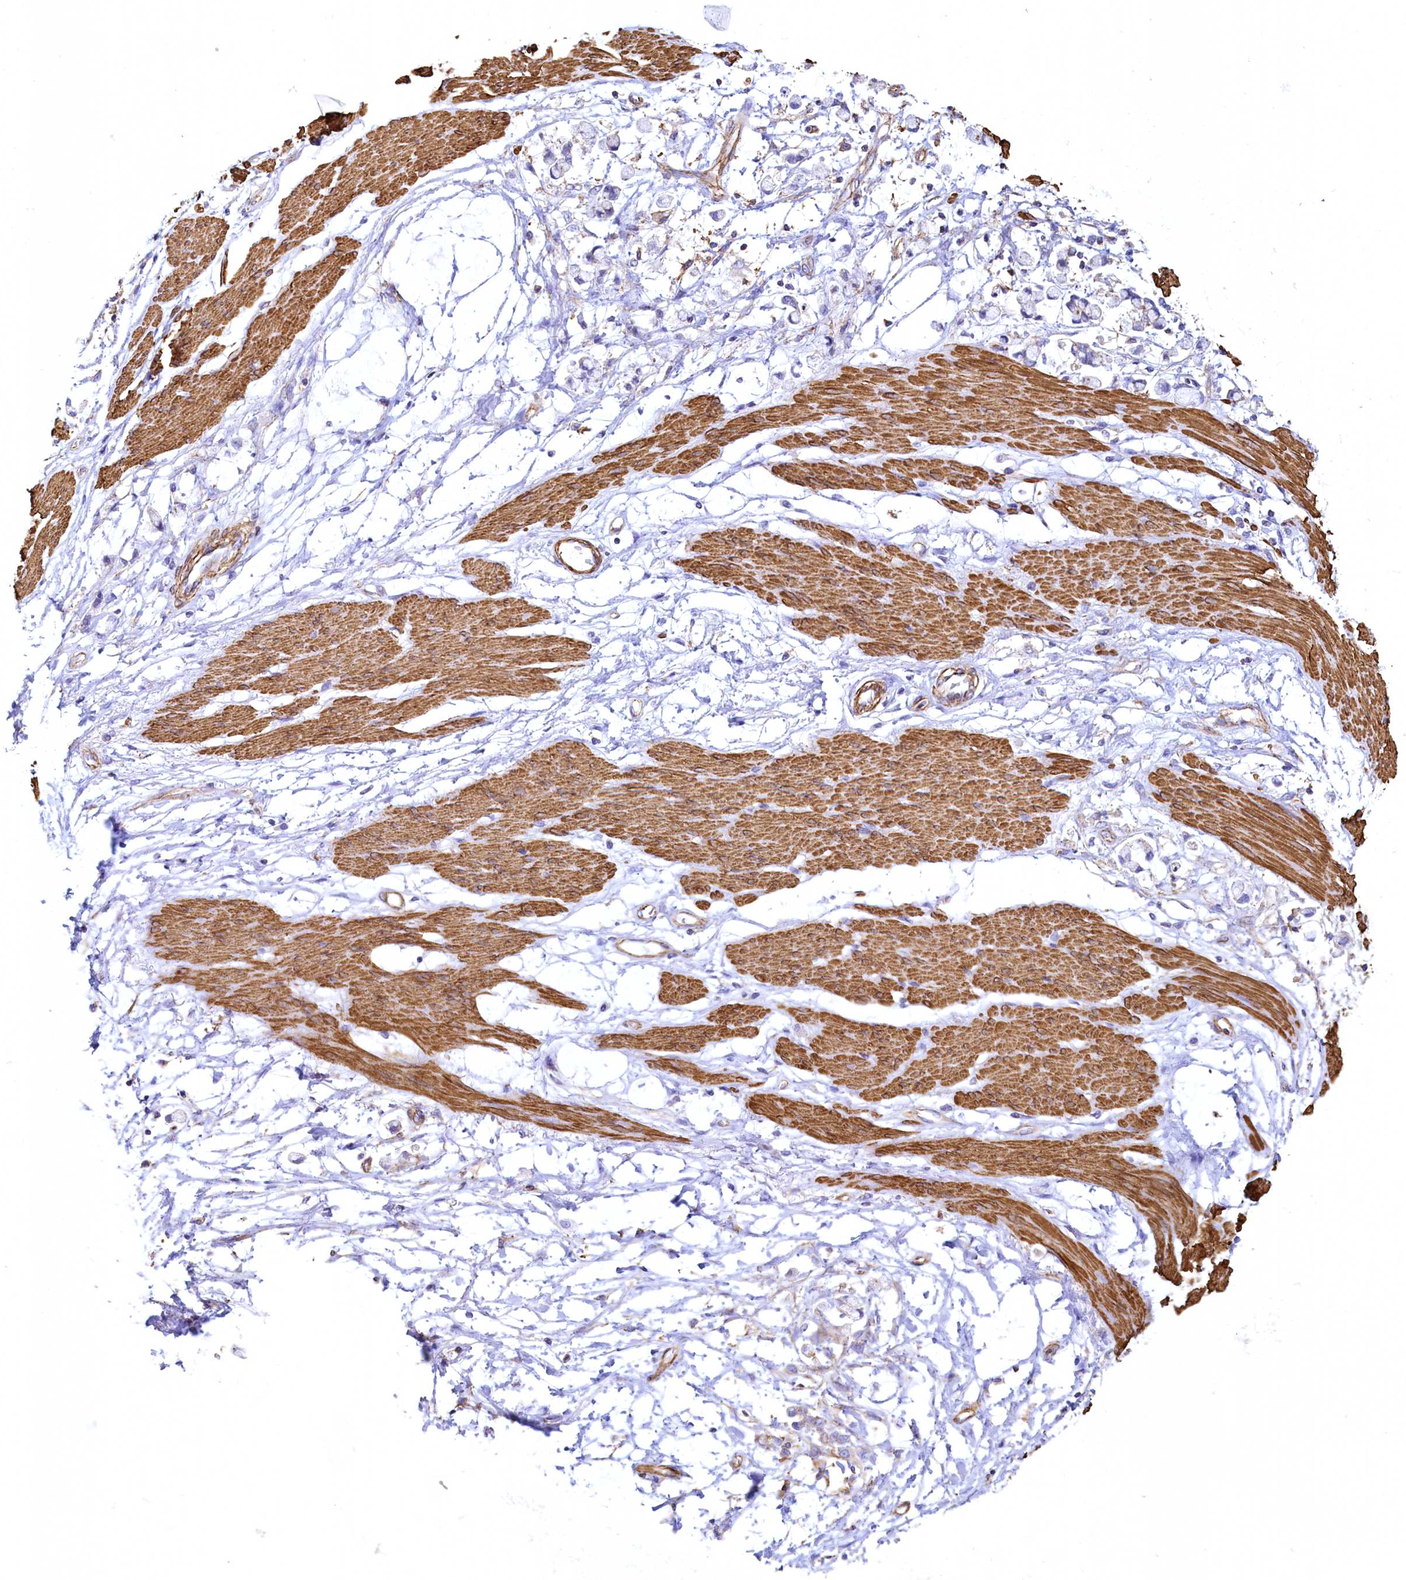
{"staining": {"intensity": "negative", "quantity": "none", "location": "none"}, "tissue": "stomach cancer", "cell_type": "Tumor cells", "image_type": "cancer", "snomed": [{"axis": "morphology", "description": "Adenocarcinoma, NOS"}, {"axis": "topography", "description": "Stomach"}], "caption": "The image shows no staining of tumor cells in adenocarcinoma (stomach). The staining is performed using DAB brown chromogen with nuclei counter-stained in using hematoxylin.", "gene": "THBS1", "patient": {"sex": "female", "age": 60}}